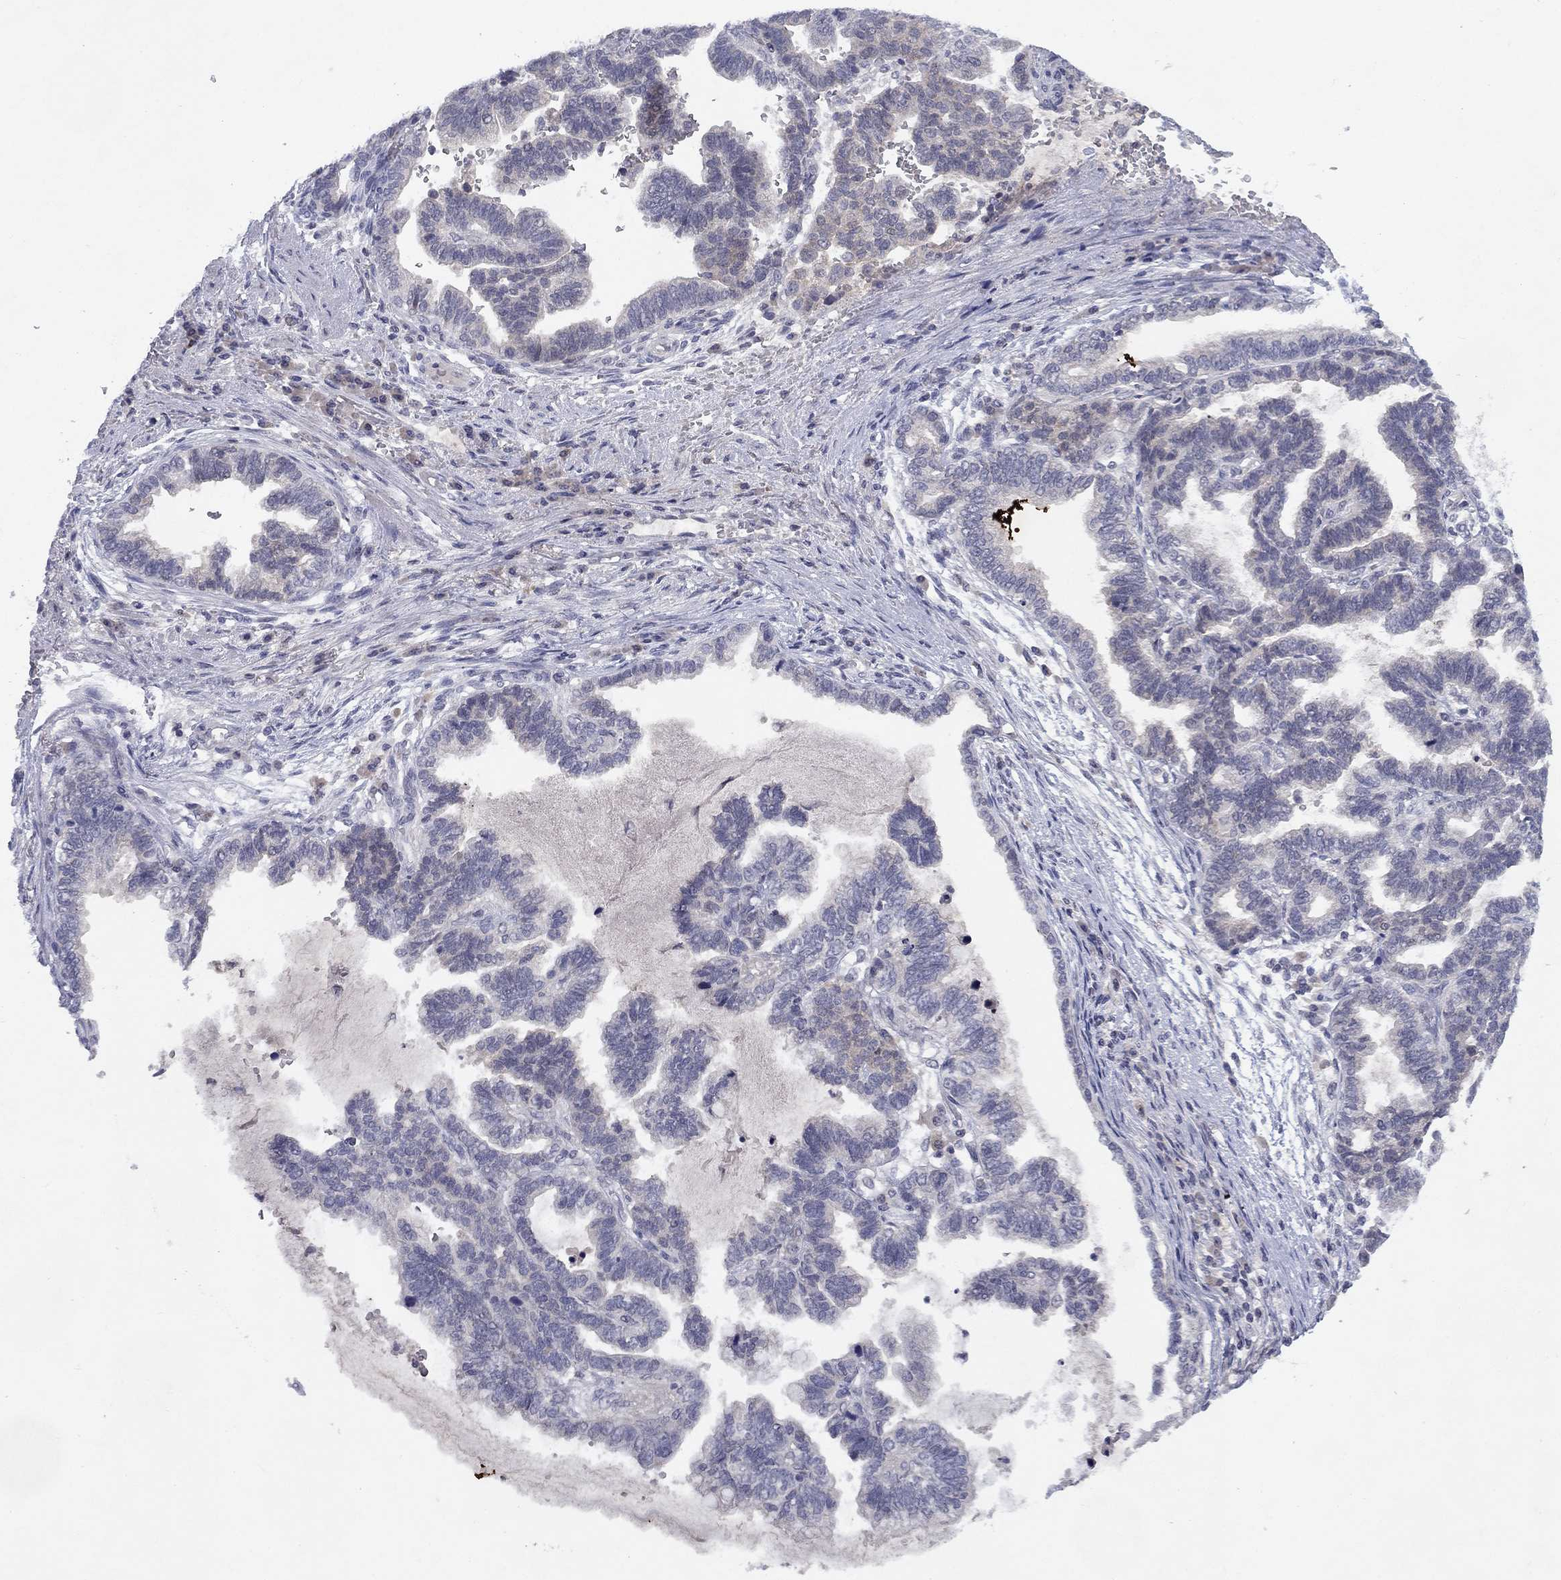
{"staining": {"intensity": "negative", "quantity": "none", "location": "none"}, "tissue": "stomach cancer", "cell_type": "Tumor cells", "image_type": "cancer", "snomed": [{"axis": "morphology", "description": "Adenocarcinoma, NOS"}, {"axis": "topography", "description": "Stomach"}], "caption": "Protein analysis of adenocarcinoma (stomach) exhibits no significant expression in tumor cells.", "gene": "CACNA1A", "patient": {"sex": "male", "age": 83}}